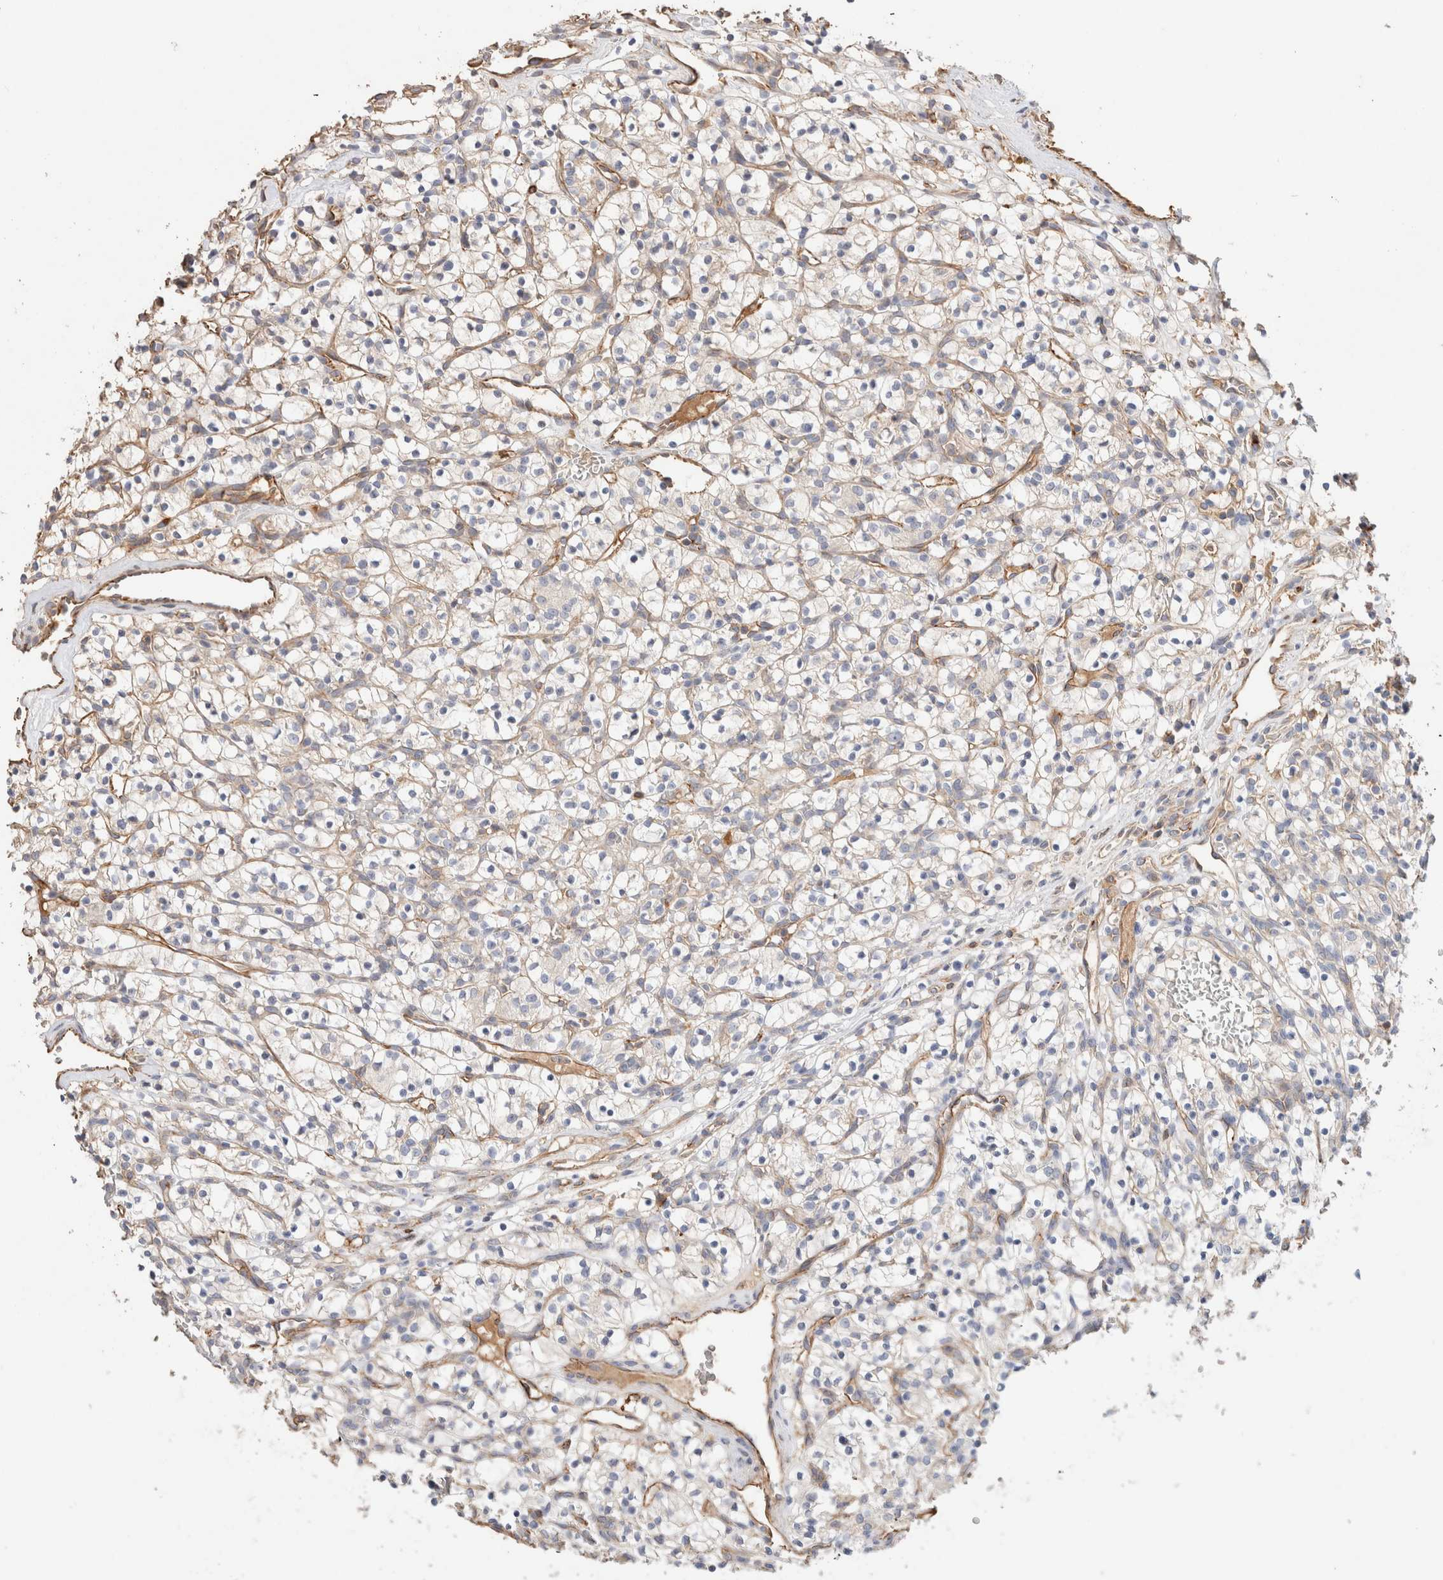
{"staining": {"intensity": "negative", "quantity": "none", "location": "none"}, "tissue": "renal cancer", "cell_type": "Tumor cells", "image_type": "cancer", "snomed": [{"axis": "morphology", "description": "Adenocarcinoma, NOS"}, {"axis": "topography", "description": "Kidney"}], "caption": "DAB (3,3'-diaminobenzidine) immunohistochemical staining of renal cancer (adenocarcinoma) demonstrates no significant positivity in tumor cells.", "gene": "PROS1", "patient": {"sex": "female", "age": 57}}